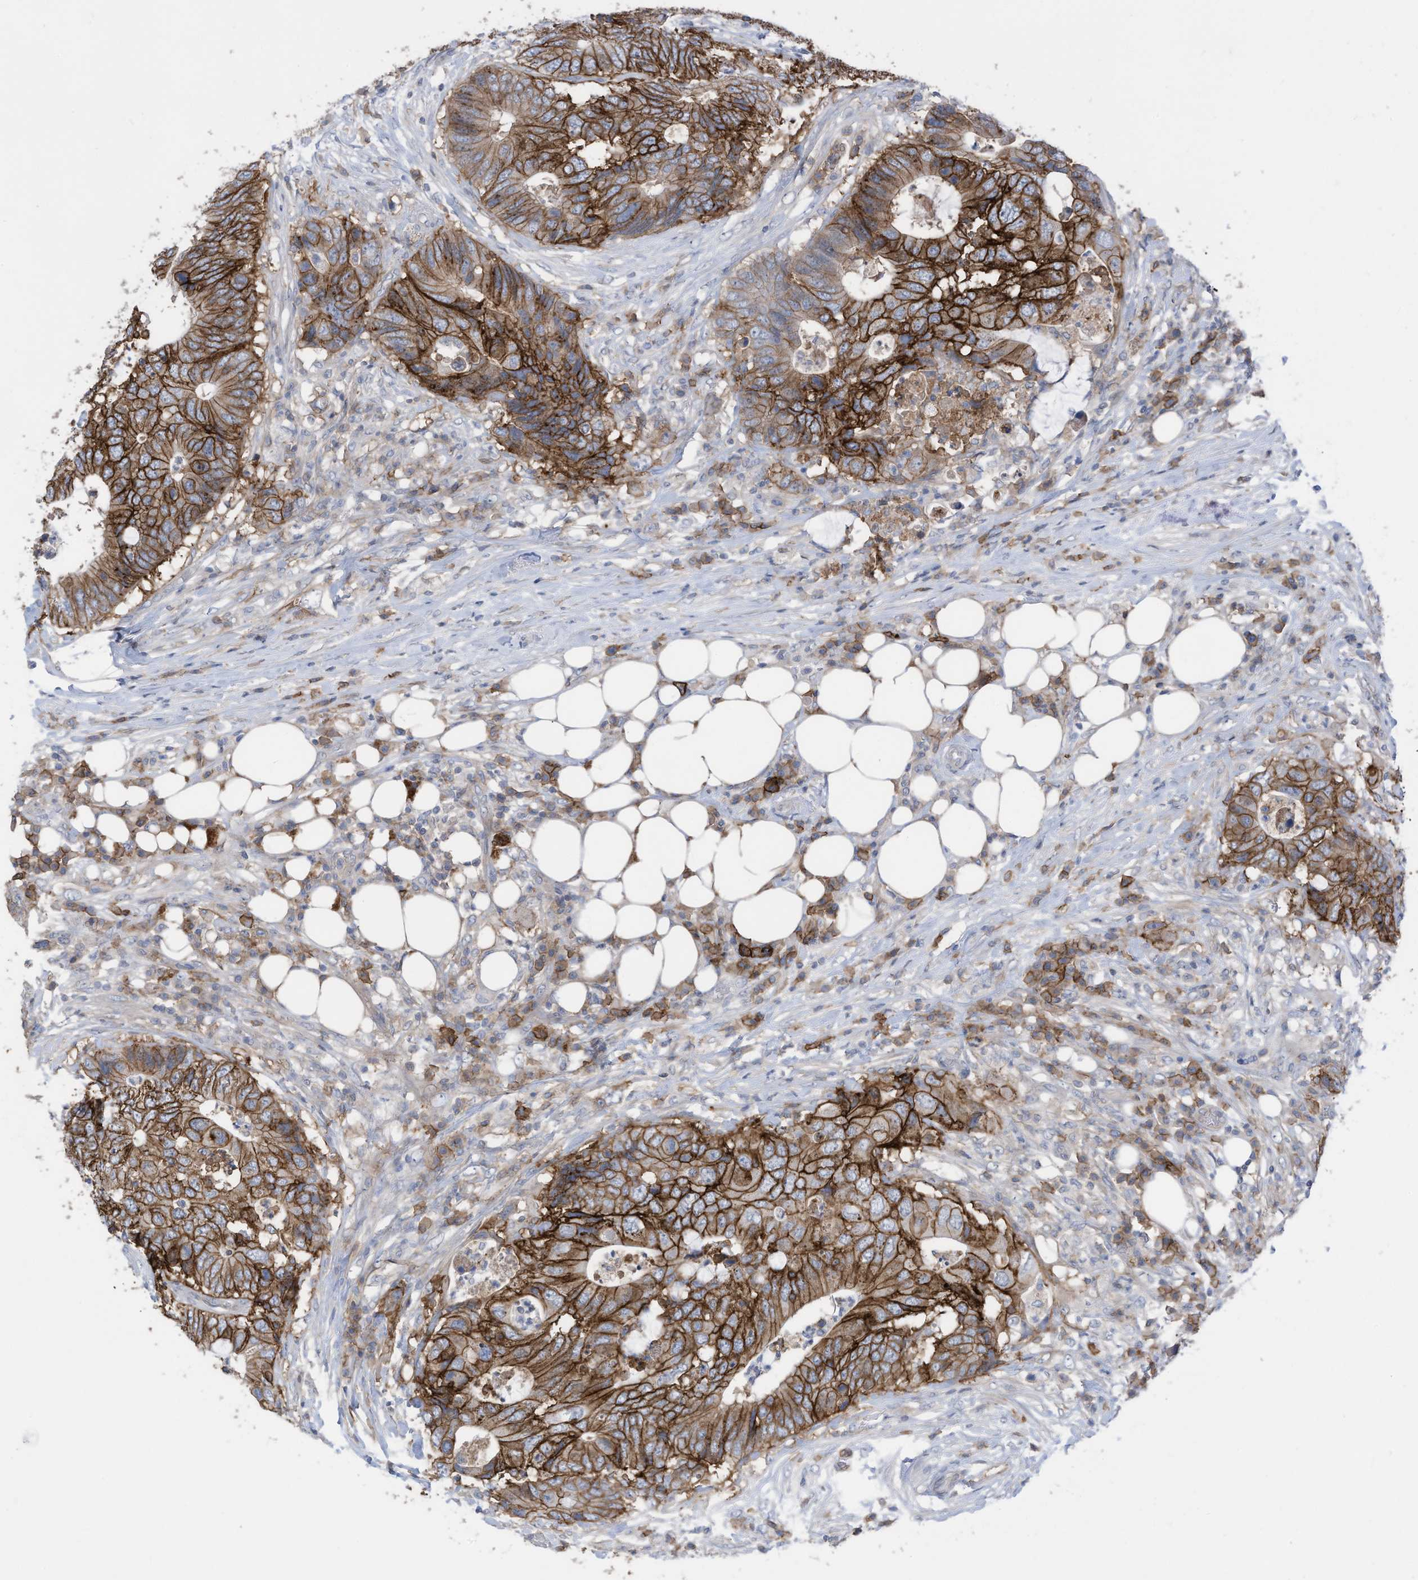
{"staining": {"intensity": "strong", "quantity": ">75%", "location": "cytoplasmic/membranous"}, "tissue": "colorectal cancer", "cell_type": "Tumor cells", "image_type": "cancer", "snomed": [{"axis": "morphology", "description": "Adenocarcinoma, NOS"}, {"axis": "topography", "description": "Colon"}], "caption": "Protein expression analysis of adenocarcinoma (colorectal) displays strong cytoplasmic/membranous positivity in about >75% of tumor cells.", "gene": "SLC1A5", "patient": {"sex": "male", "age": 71}}